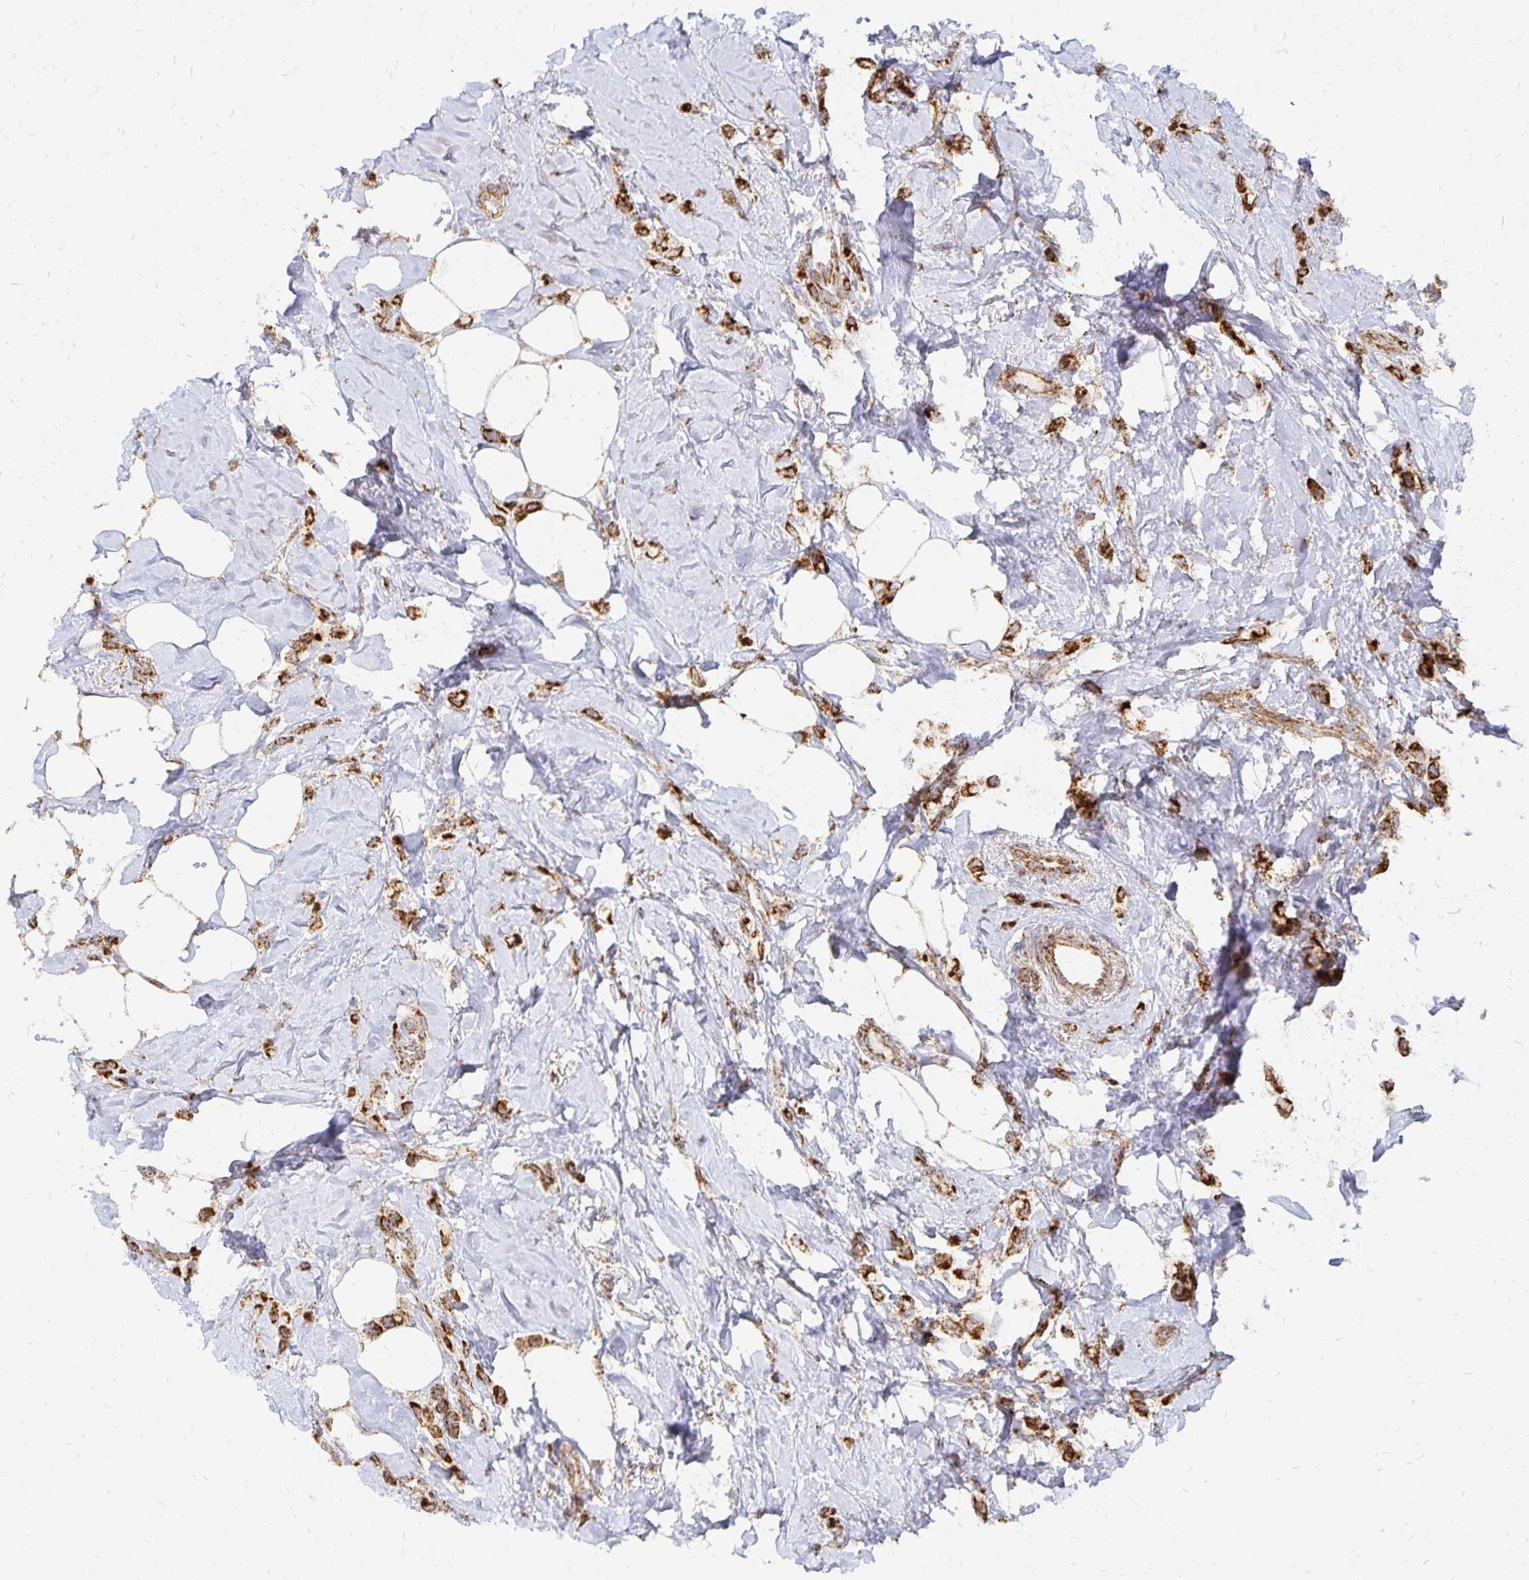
{"staining": {"intensity": "strong", "quantity": ">75%", "location": "cytoplasmic/membranous"}, "tissue": "breast cancer", "cell_type": "Tumor cells", "image_type": "cancer", "snomed": [{"axis": "morphology", "description": "Lobular carcinoma"}, {"axis": "topography", "description": "Breast"}], "caption": "IHC of lobular carcinoma (breast) exhibits high levels of strong cytoplasmic/membranous staining in about >75% of tumor cells. (DAB IHC, brown staining for protein, blue staining for nuclei).", "gene": "STOML2", "patient": {"sex": "female", "age": 66}}